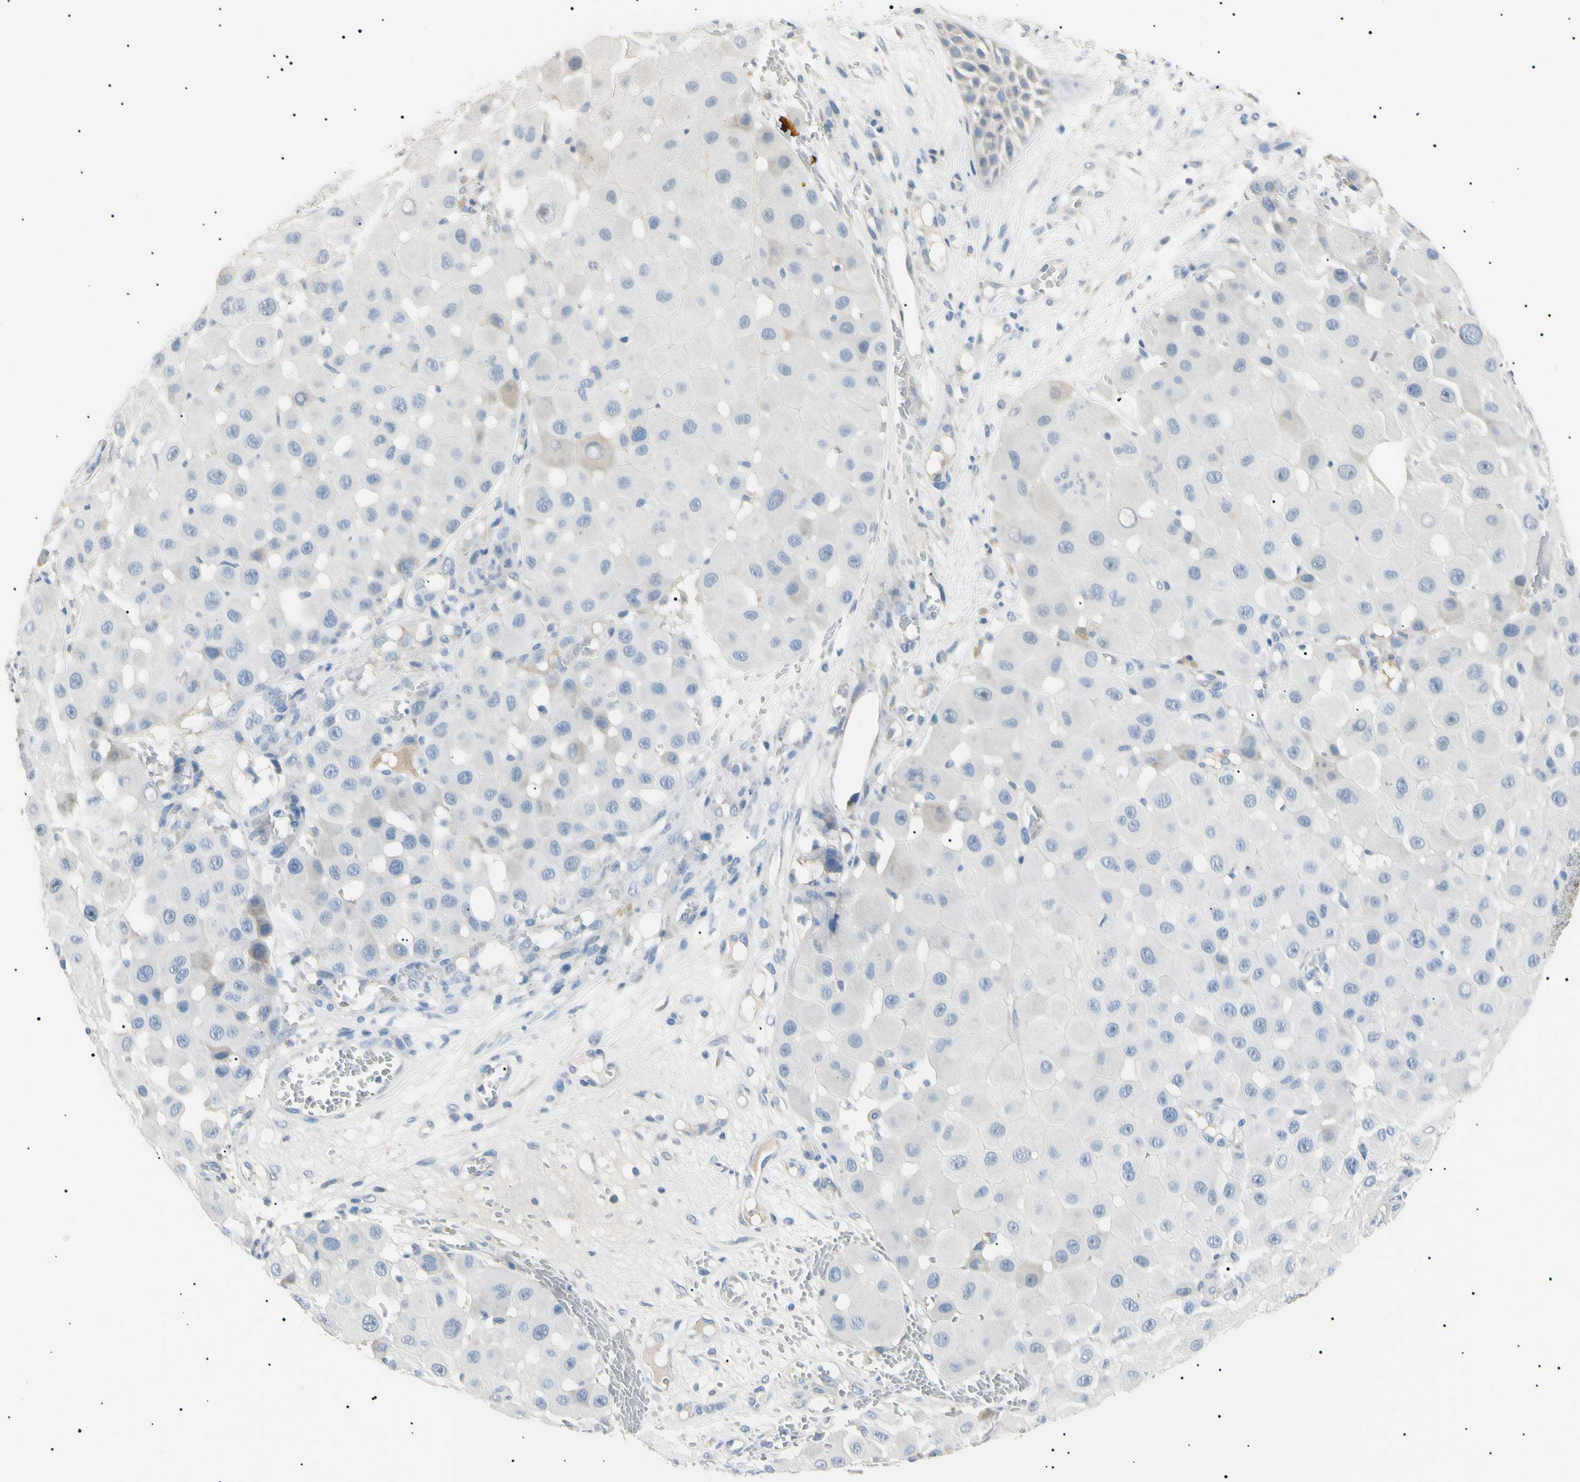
{"staining": {"intensity": "negative", "quantity": "none", "location": "none"}, "tissue": "melanoma", "cell_type": "Tumor cells", "image_type": "cancer", "snomed": [{"axis": "morphology", "description": "Malignant melanoma, NOS"}, {"axis": "topography", "description": "Skin"}], "caption": "The micrograph displays no staining of tumor cells in melanoma.", "gene": "CGB3", "patient": {"sex": "female", "age": 81}}